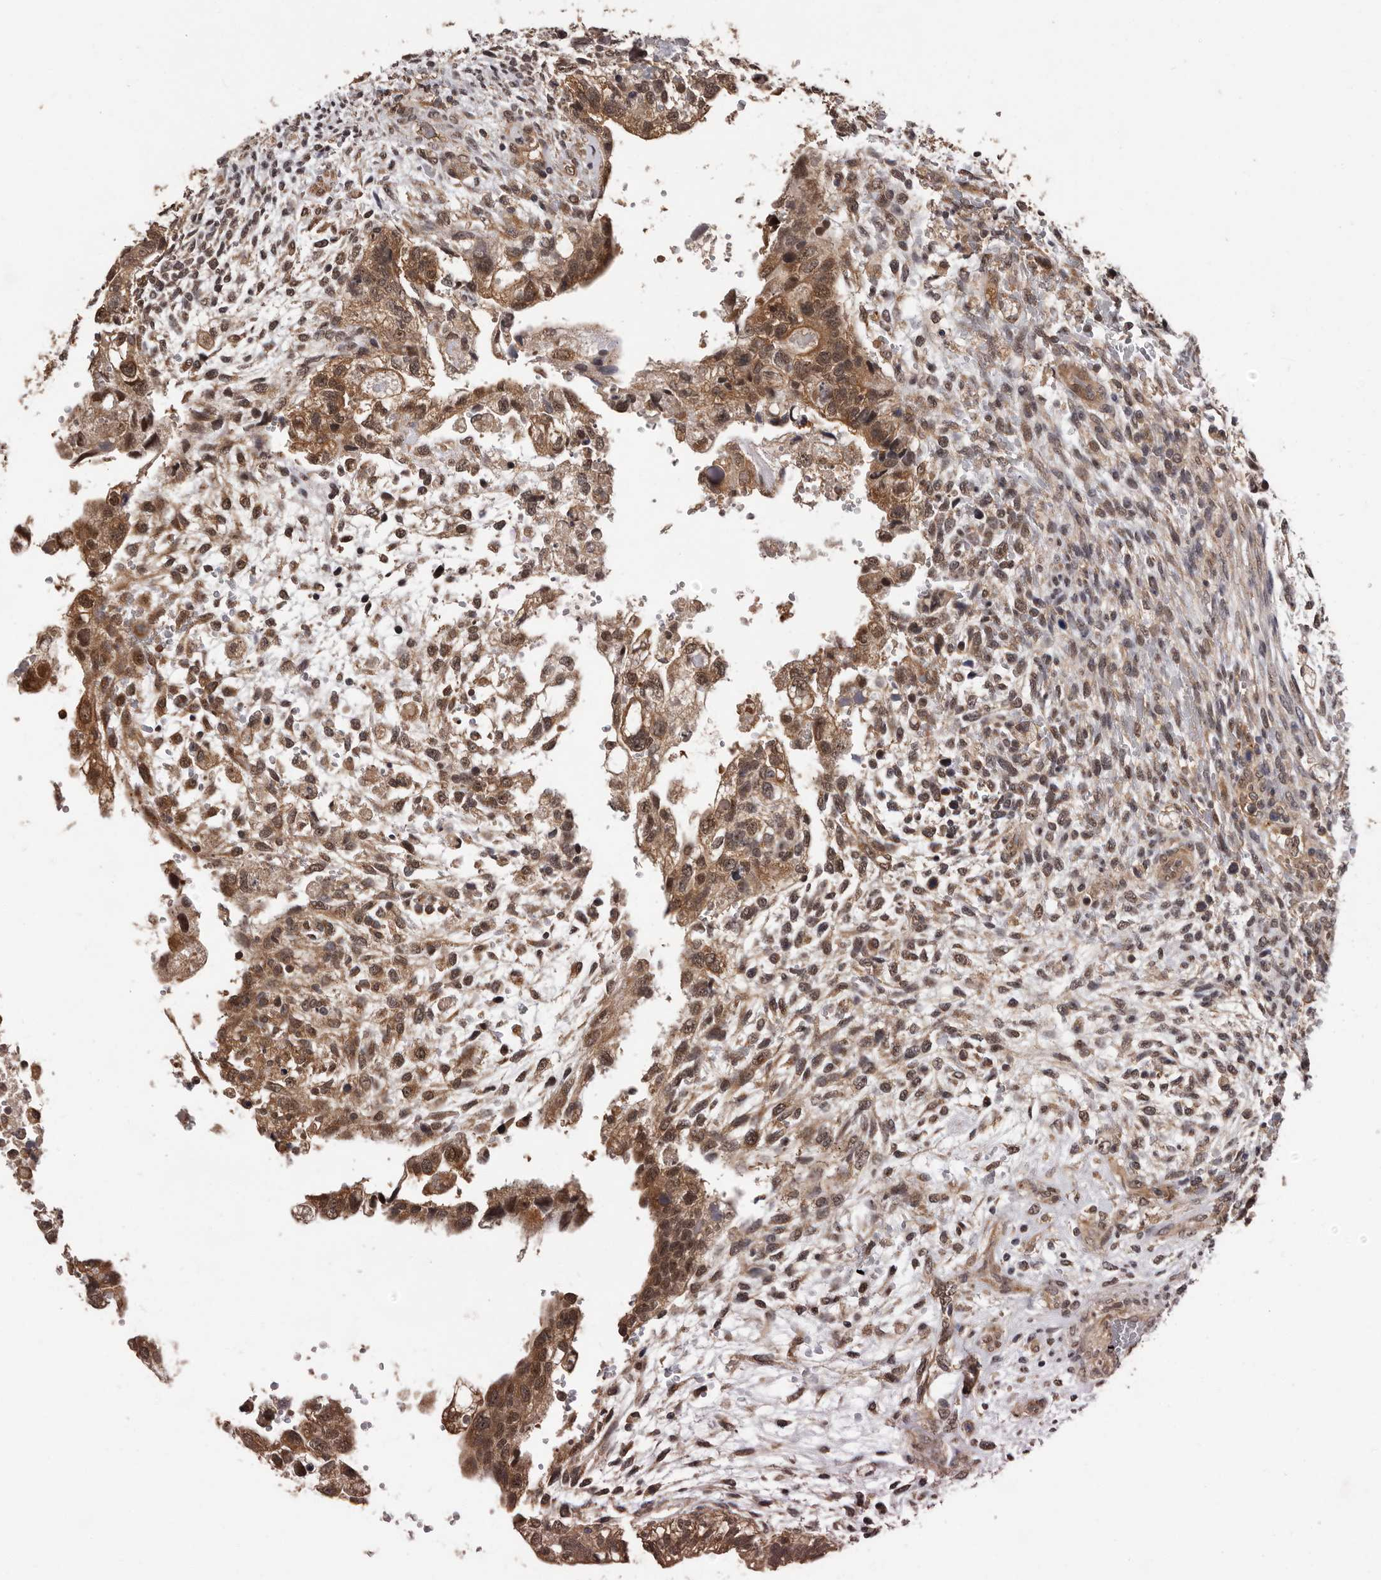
{"staining": {"intensity": "moderate", "quantity": ">75%", "location": "cytoplasmic/membranous,nuclear"}, "tissue": "testis cancer", "cell_type": "Tumor cells", "image_type": "cancer", "snomed": [{"axis": "morphology", "description": "Carcinoma, Embryonal, NOS"}, {"axis": "topography", "description": "Testis"}], "caption": "Tumor cells display medium levels of moderate cytoplasmic/membranous and nuclear expression in approximately >75% of cells in testis cancer.", "gene": "VPS37A", "patient": {"sex": "male", "age": 37}}